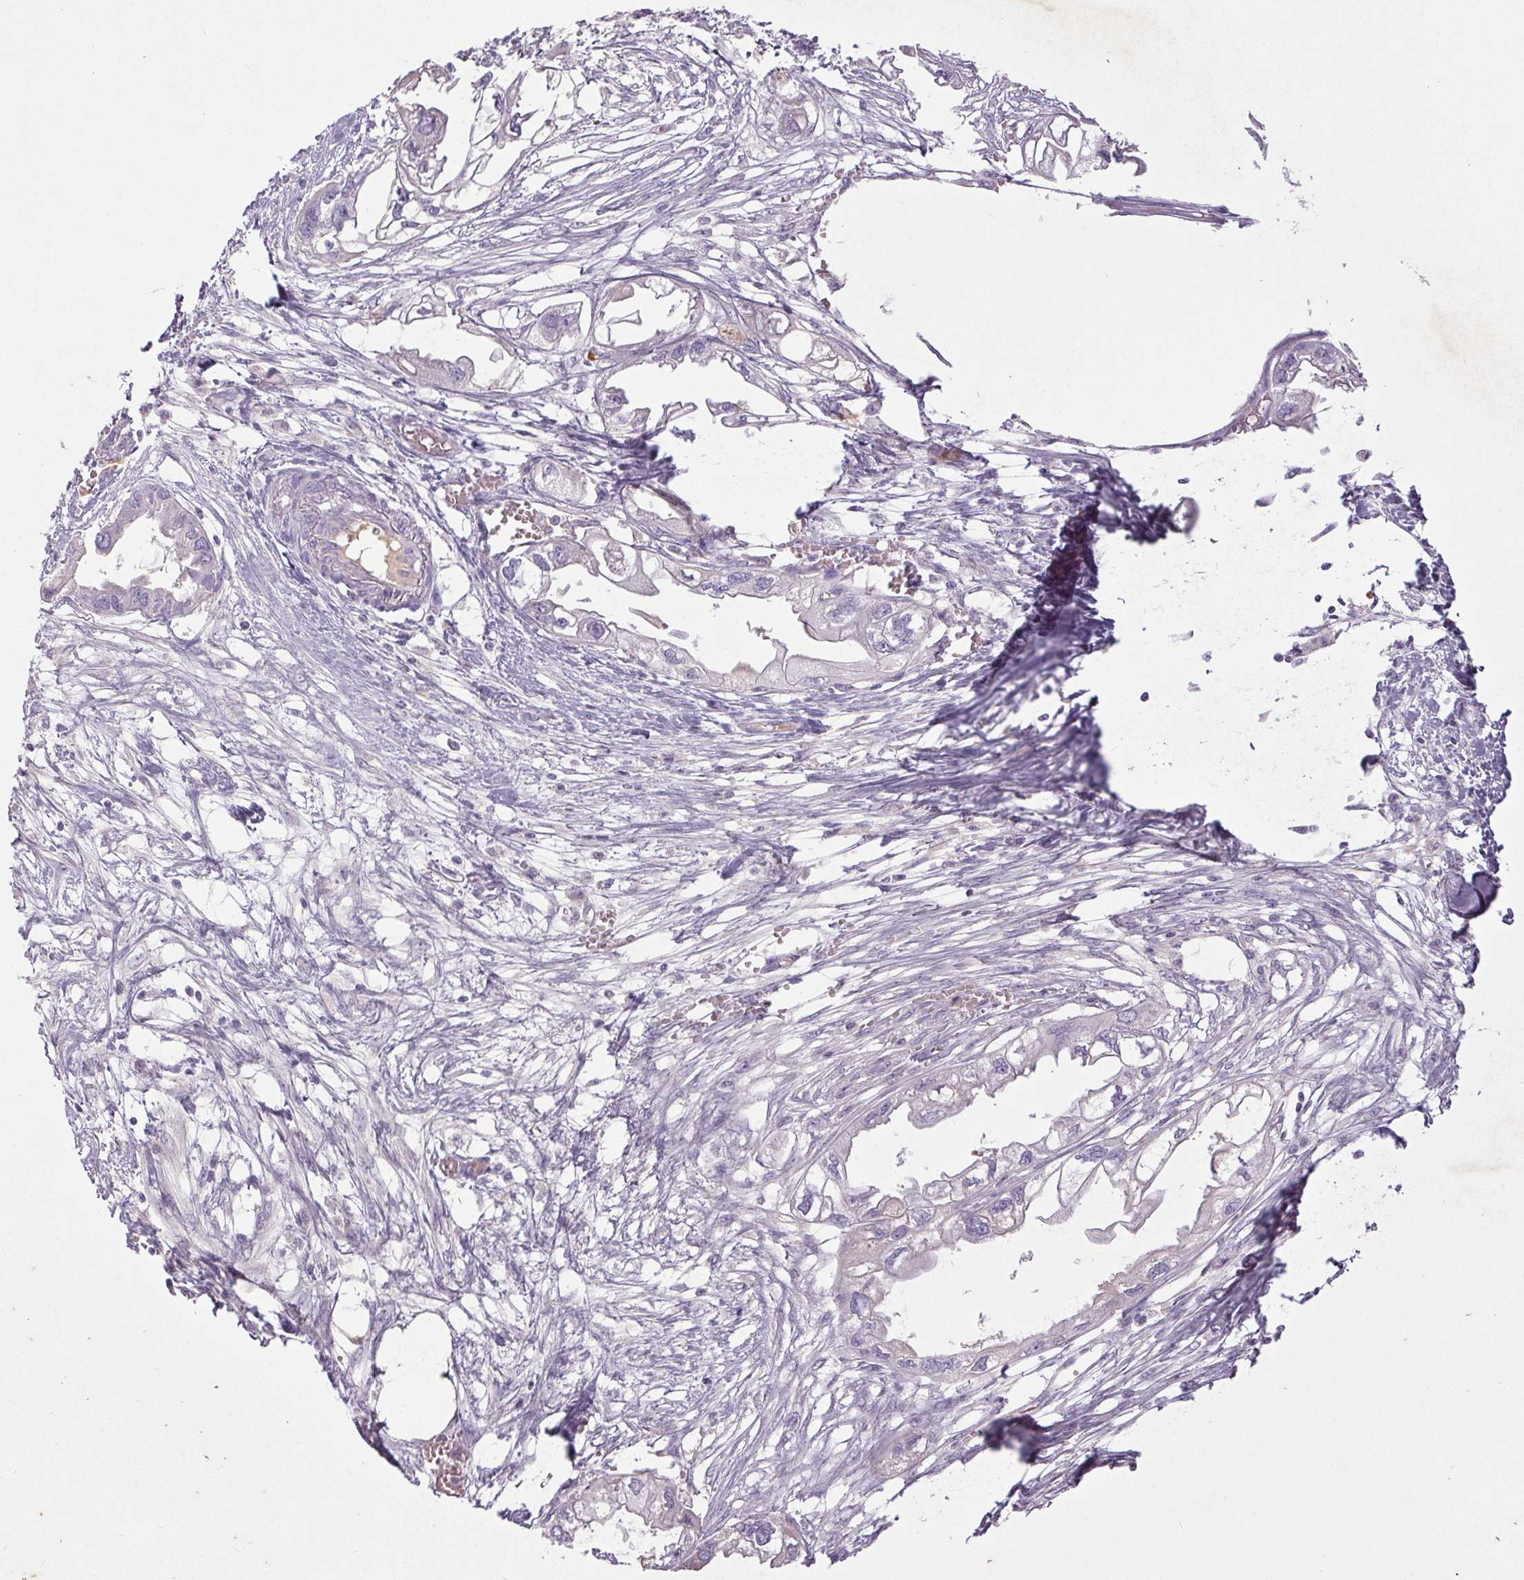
{"staining": {"intensity": "negative", "quantity": "none", "location": "none"}, "tissue": "endometrial cancer", "cell_type": "Tumor cells", "image_type": "cancer", "snomed": [{"axis": "morphology", "description": "Adenocarcinoma, NOS"}, {"axis": "morphology", "description": "Adenocarcinoma, metastatic, NOS"}, {"axis": "topography", "description": "Adipose tissue"}, {"axis": "topography", "description": "Endometrium"}], "caption": "Image shows no significant protein positivity in tumor cells of endometrial cancer (metastatic adenocarcinoma).", "gene": "APOC4", "patient": {"sex": "female", "age": 67}}